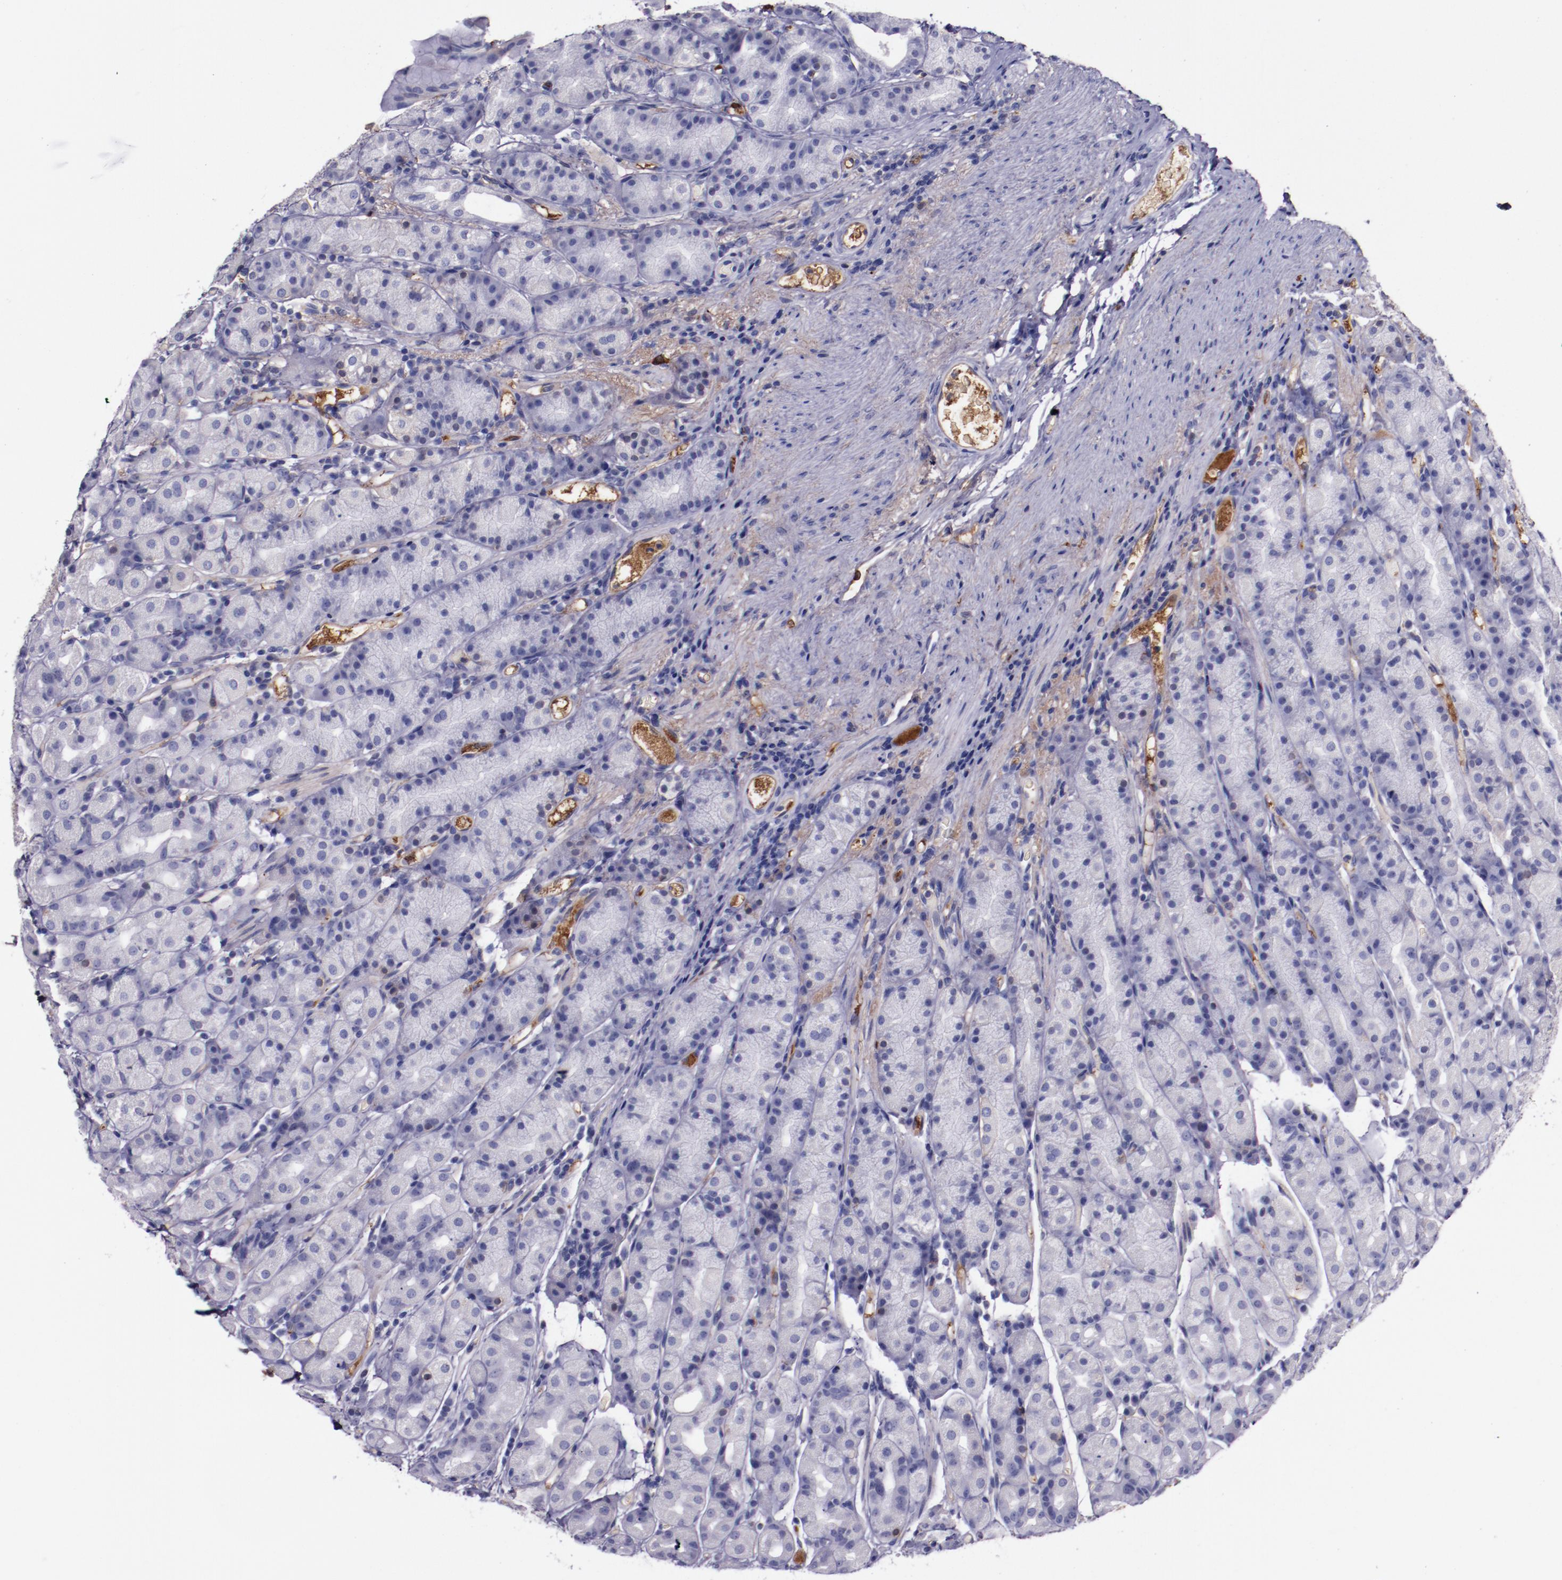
{"staining": {"intensity": "moderate", "quantity": "25%-75%", "location": "cytoplasmic/membranous,nuclear"}, "tissue": "stomach", "cell_type": "Glandular cells", "image_type": "normal", "snomed": [{"axis": "morphology", "description": "Normal tissue, NOS"}, {"axis": "topography", "description": "Stomach, upper"}], "caption": "DAB immunohistochemical staining of normal human stomach demonstrates moderate cytoplasmic/membranous,nuclear protein staining in about 25%-75% of glandular cells. Nuclei are stained in blue.", "gene": "APOH", "patient": {"sex": "male", "age": 68}}